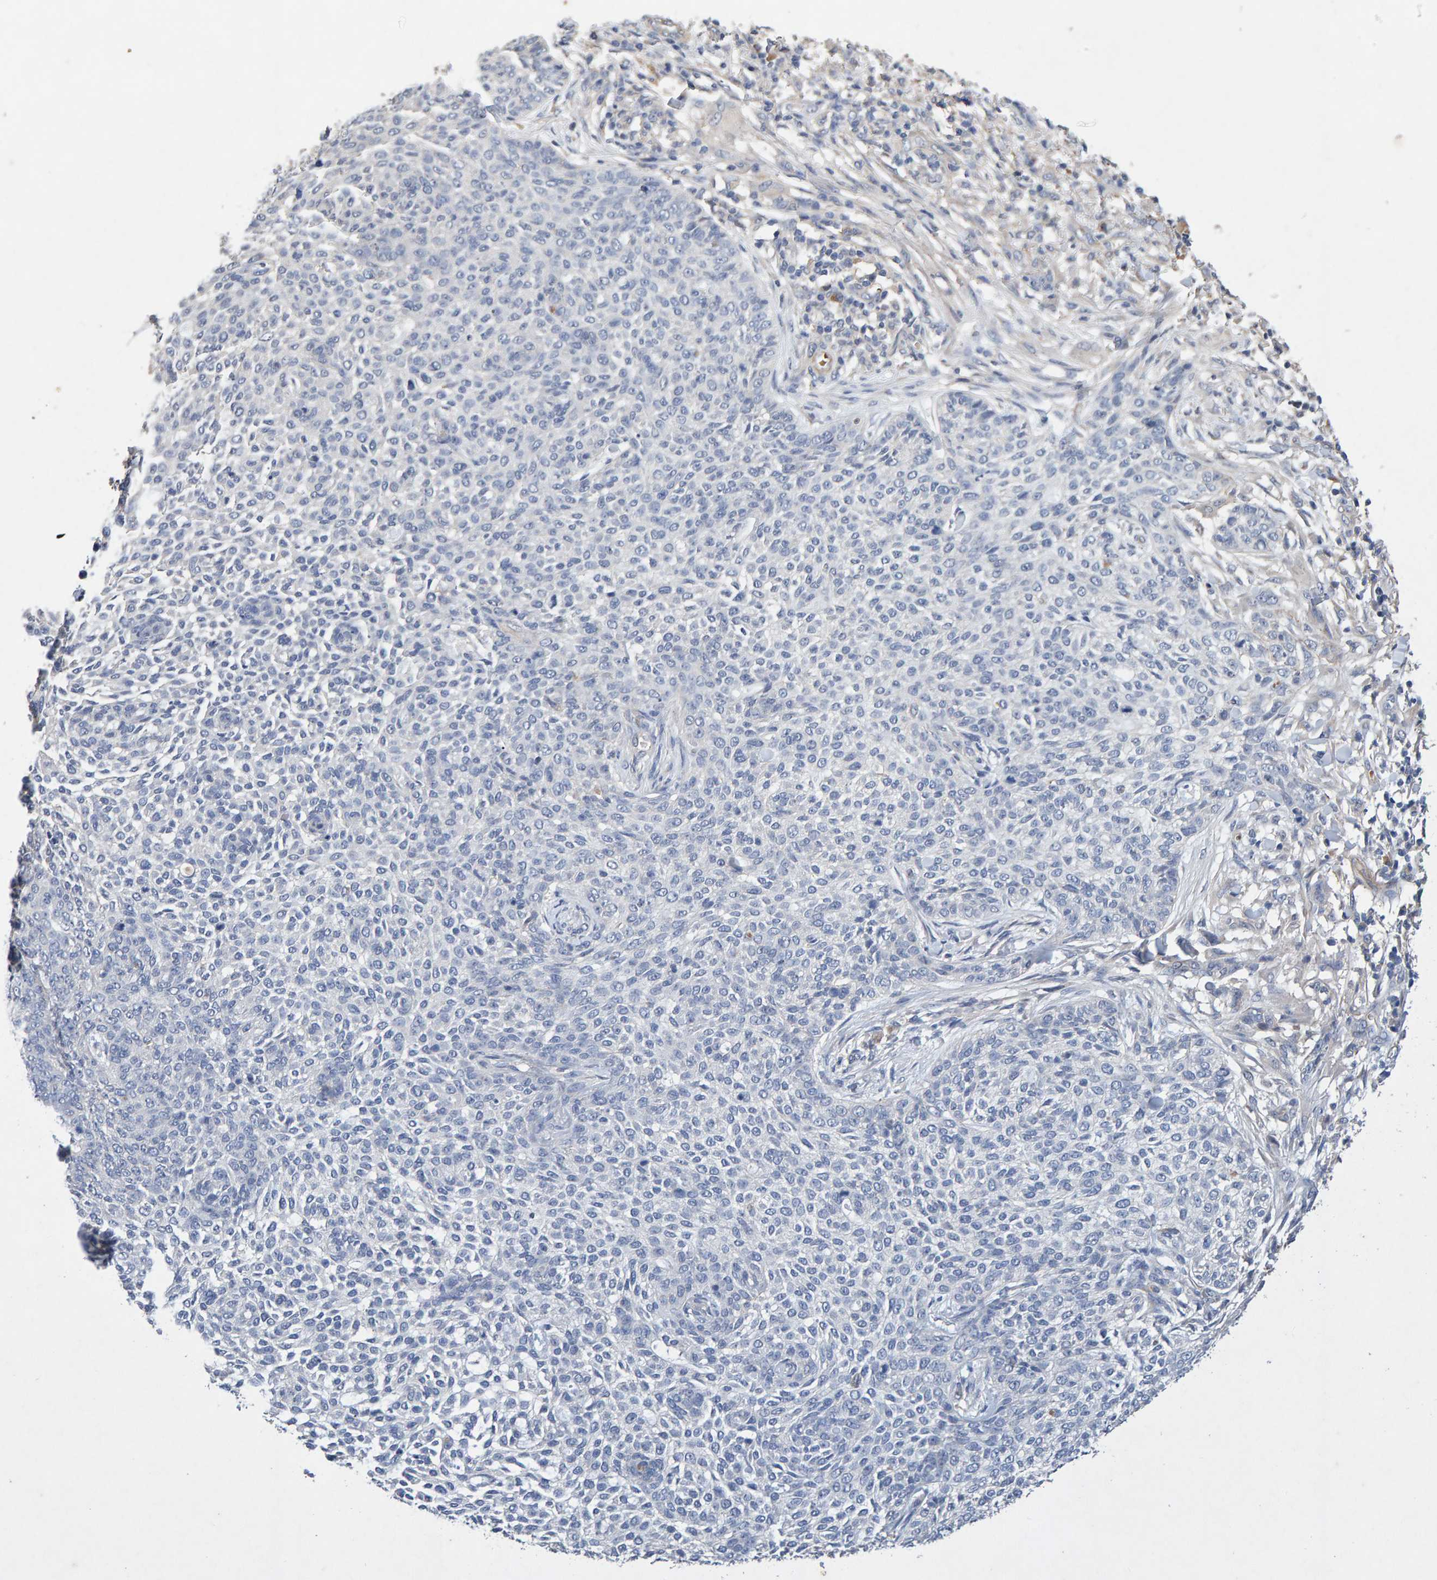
{"staining": {"intensity": "negative", "quantity": "none", "location": "none"}, "tissue": "skin cancer", "cell_type": "Tumor cells", "image_type": "cancer", "snomed": [{"axis": "morphology", "description": "Basal cell carcinoma"}, {"axis": "topography", "description": "Skin"}], "caption": "Skin basal cell carcinoma was stained to show a protein in brown. There is no significant staining in tumor cells. The staining is performed using DAB (3,3'-diaminobenzidine) brown chromogen with nuclei counter-stained in using hematoxylin.", "gene": "EFR3A", "patient": {"sex": "female", "age": 64}}